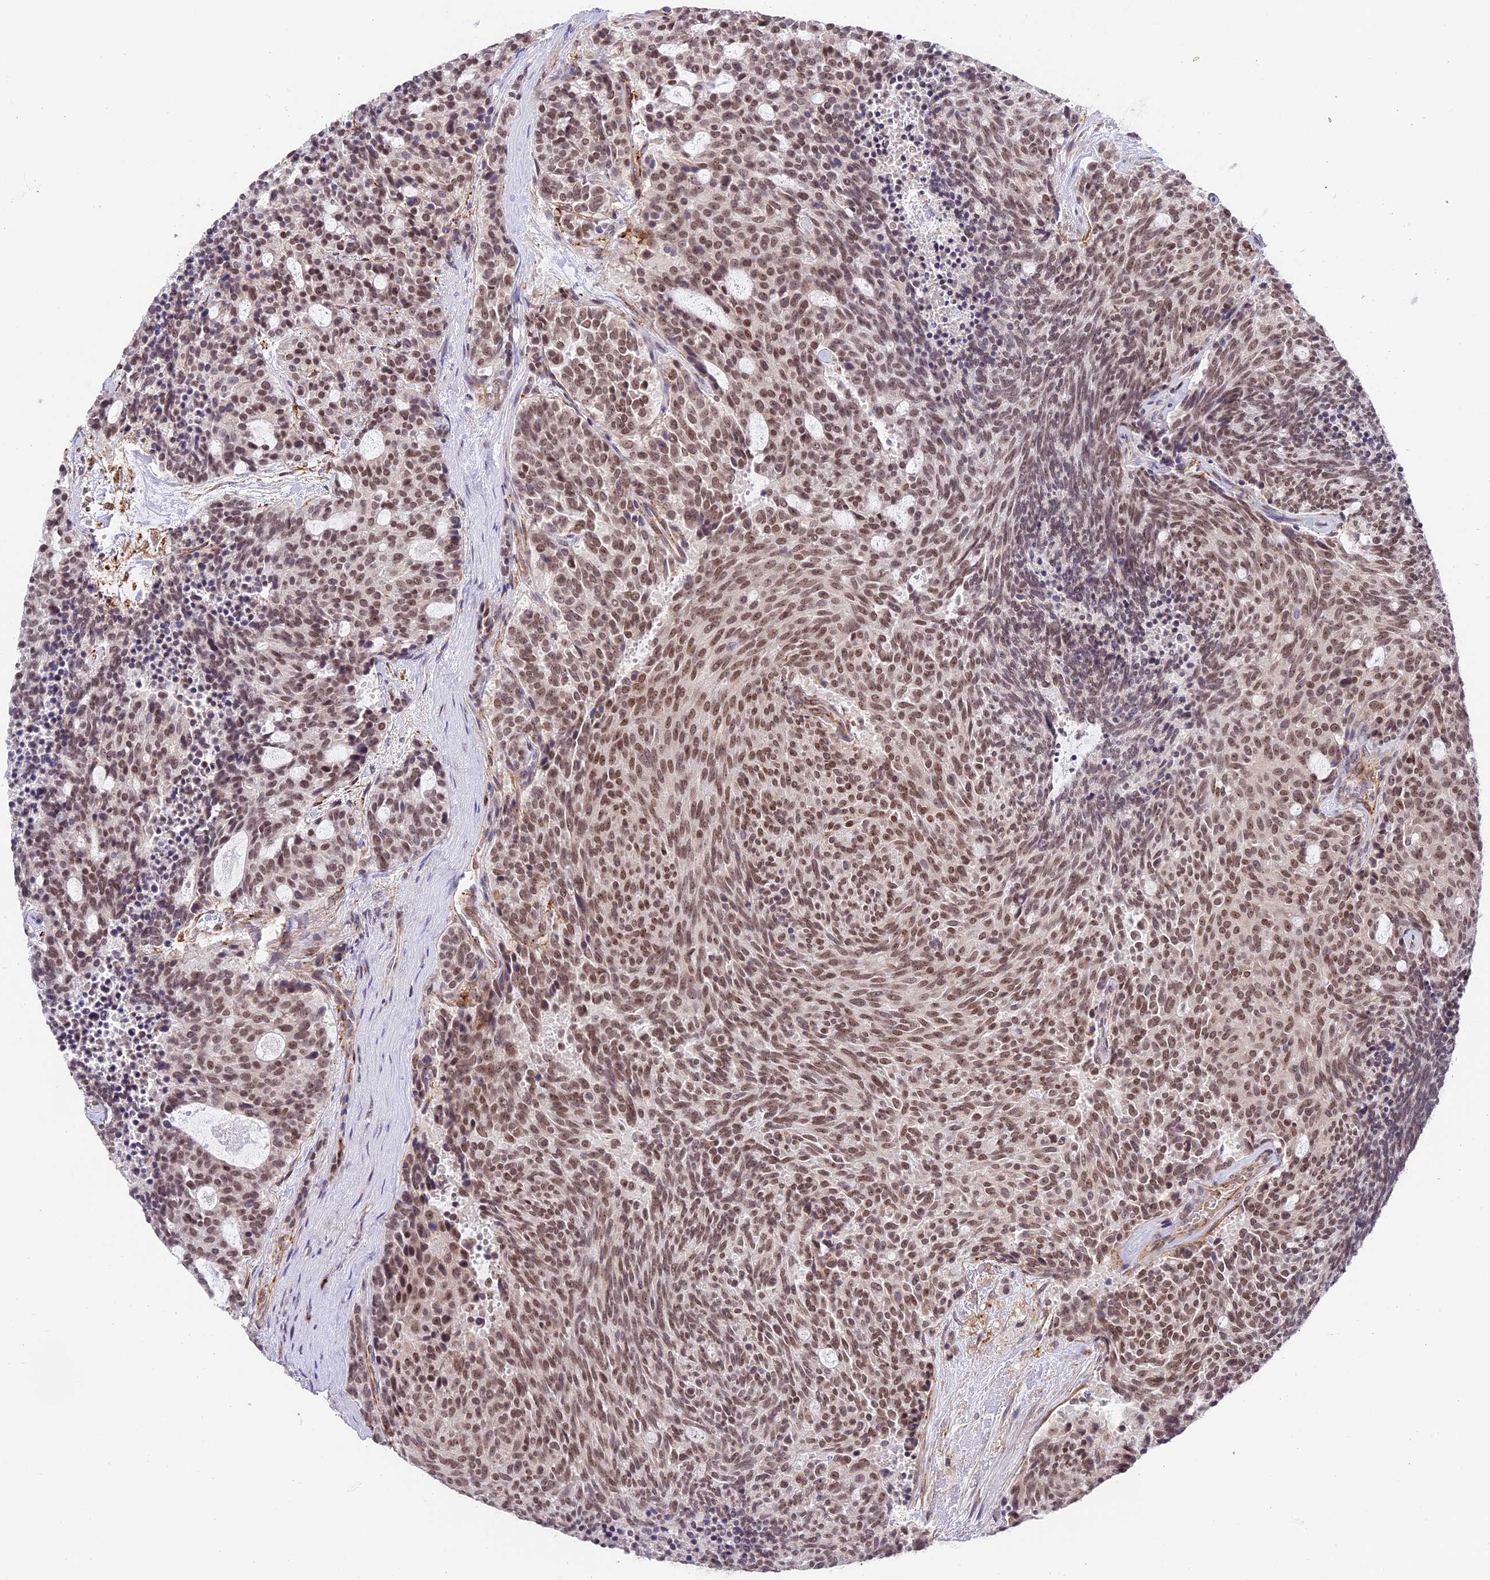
{"staining": {"intensity": "moderate", "quantity": "25%-75%", "location": "nuclear"}, "tissue": "carcinoid", "cell_type": "Tumor cells", "image_type": "cancer", "snomed": [{"axis": "morphology", "description": "Carcinoid, malignant, NOS"}, {"axis": "topography", "description": "Pancreas"}], "caption": "A high-resolution micrograph shows IHC staining of malignant carcinoid, which shows moderate nuclear positivity in approximately 25%-75% of tumor cells.", "gene": "HEATR5B", "patient": {"sex": "female", "age": 54}}